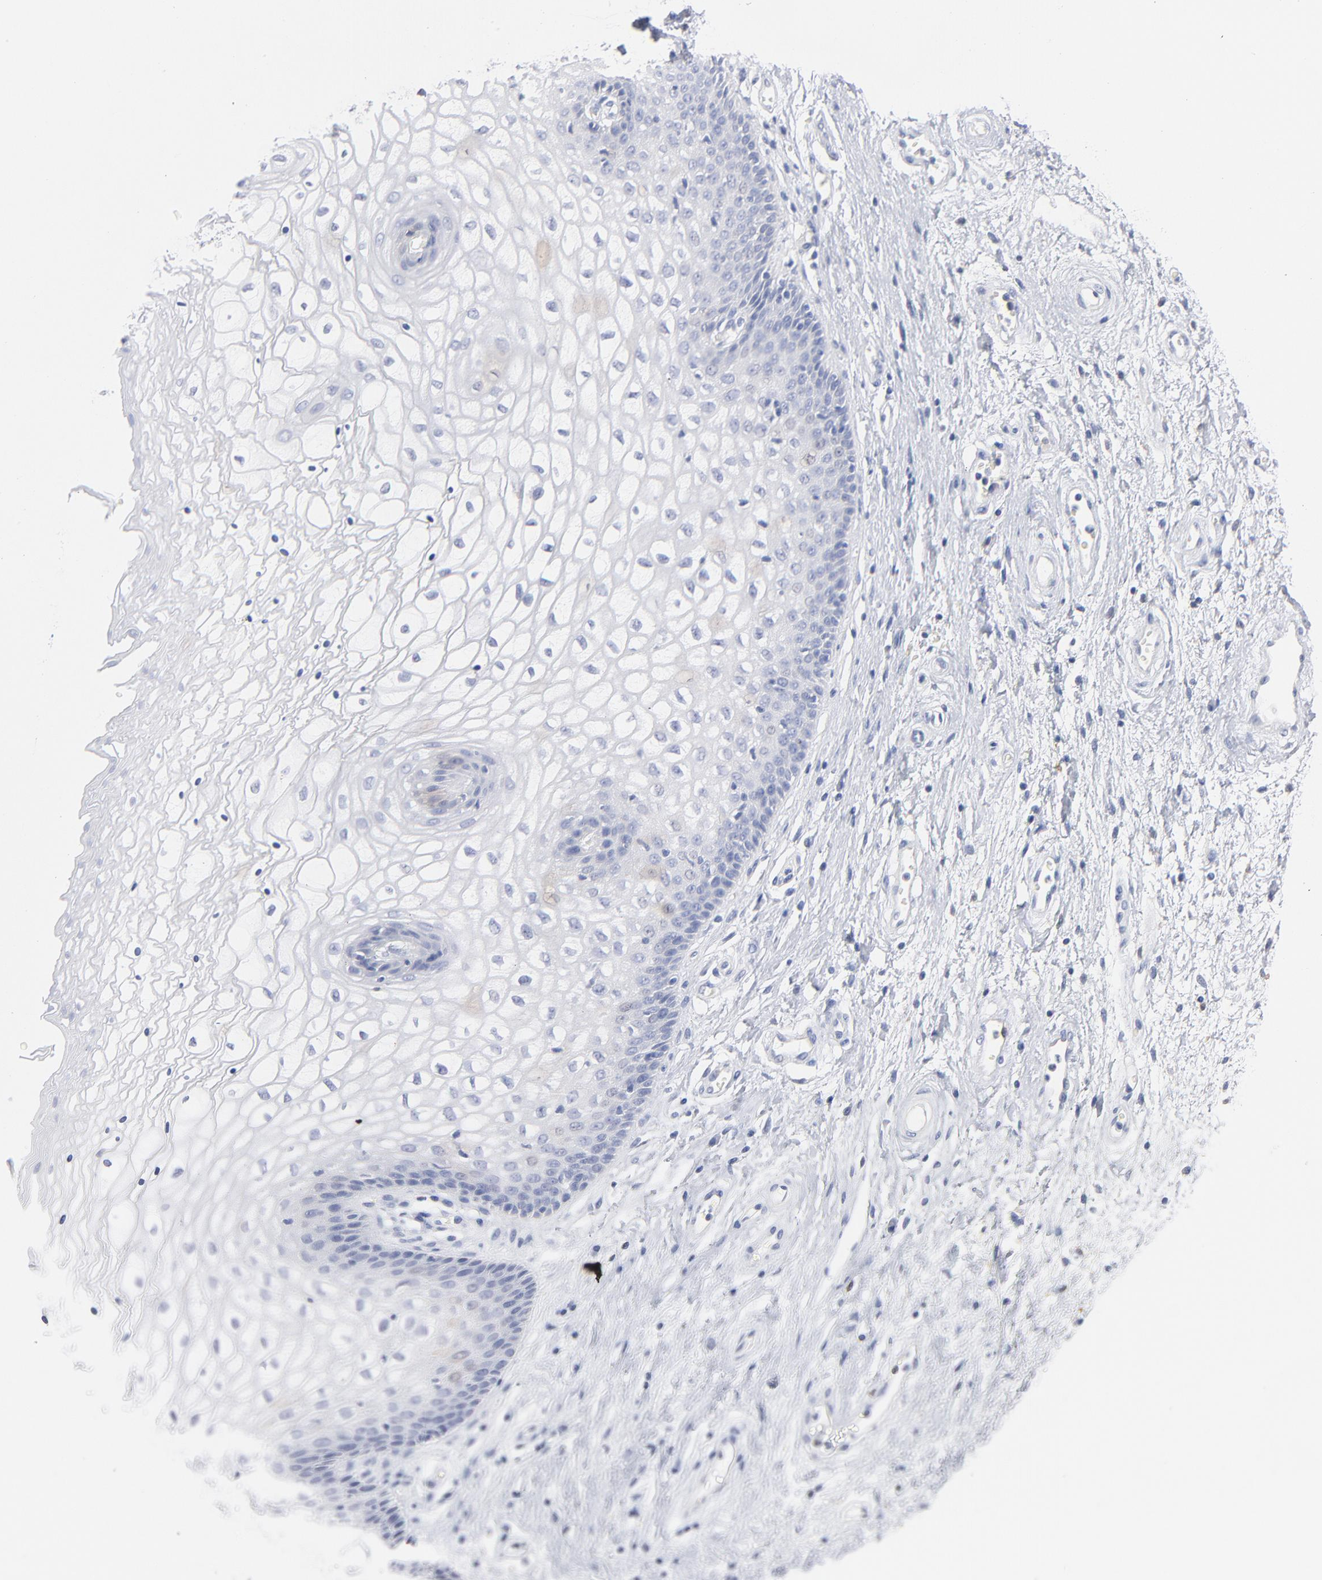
{"staining": {"intensity": "negative", "quantity": "none", "location": "none"}, "tissue": "vagina", "cell_type": "Squamous epithelial cells", "image_type": "normal", "snomed": [{"axis": "morphology", "description": "Normal tissue, NOS"}, {"axis": "topography", "description": "Vagina"}], "caption": "IHC of benign human vagina reveals no expression in squamous epithelial cells.", "gene": "IFIT2", "patient": {"sex": "female", "age": 34}}